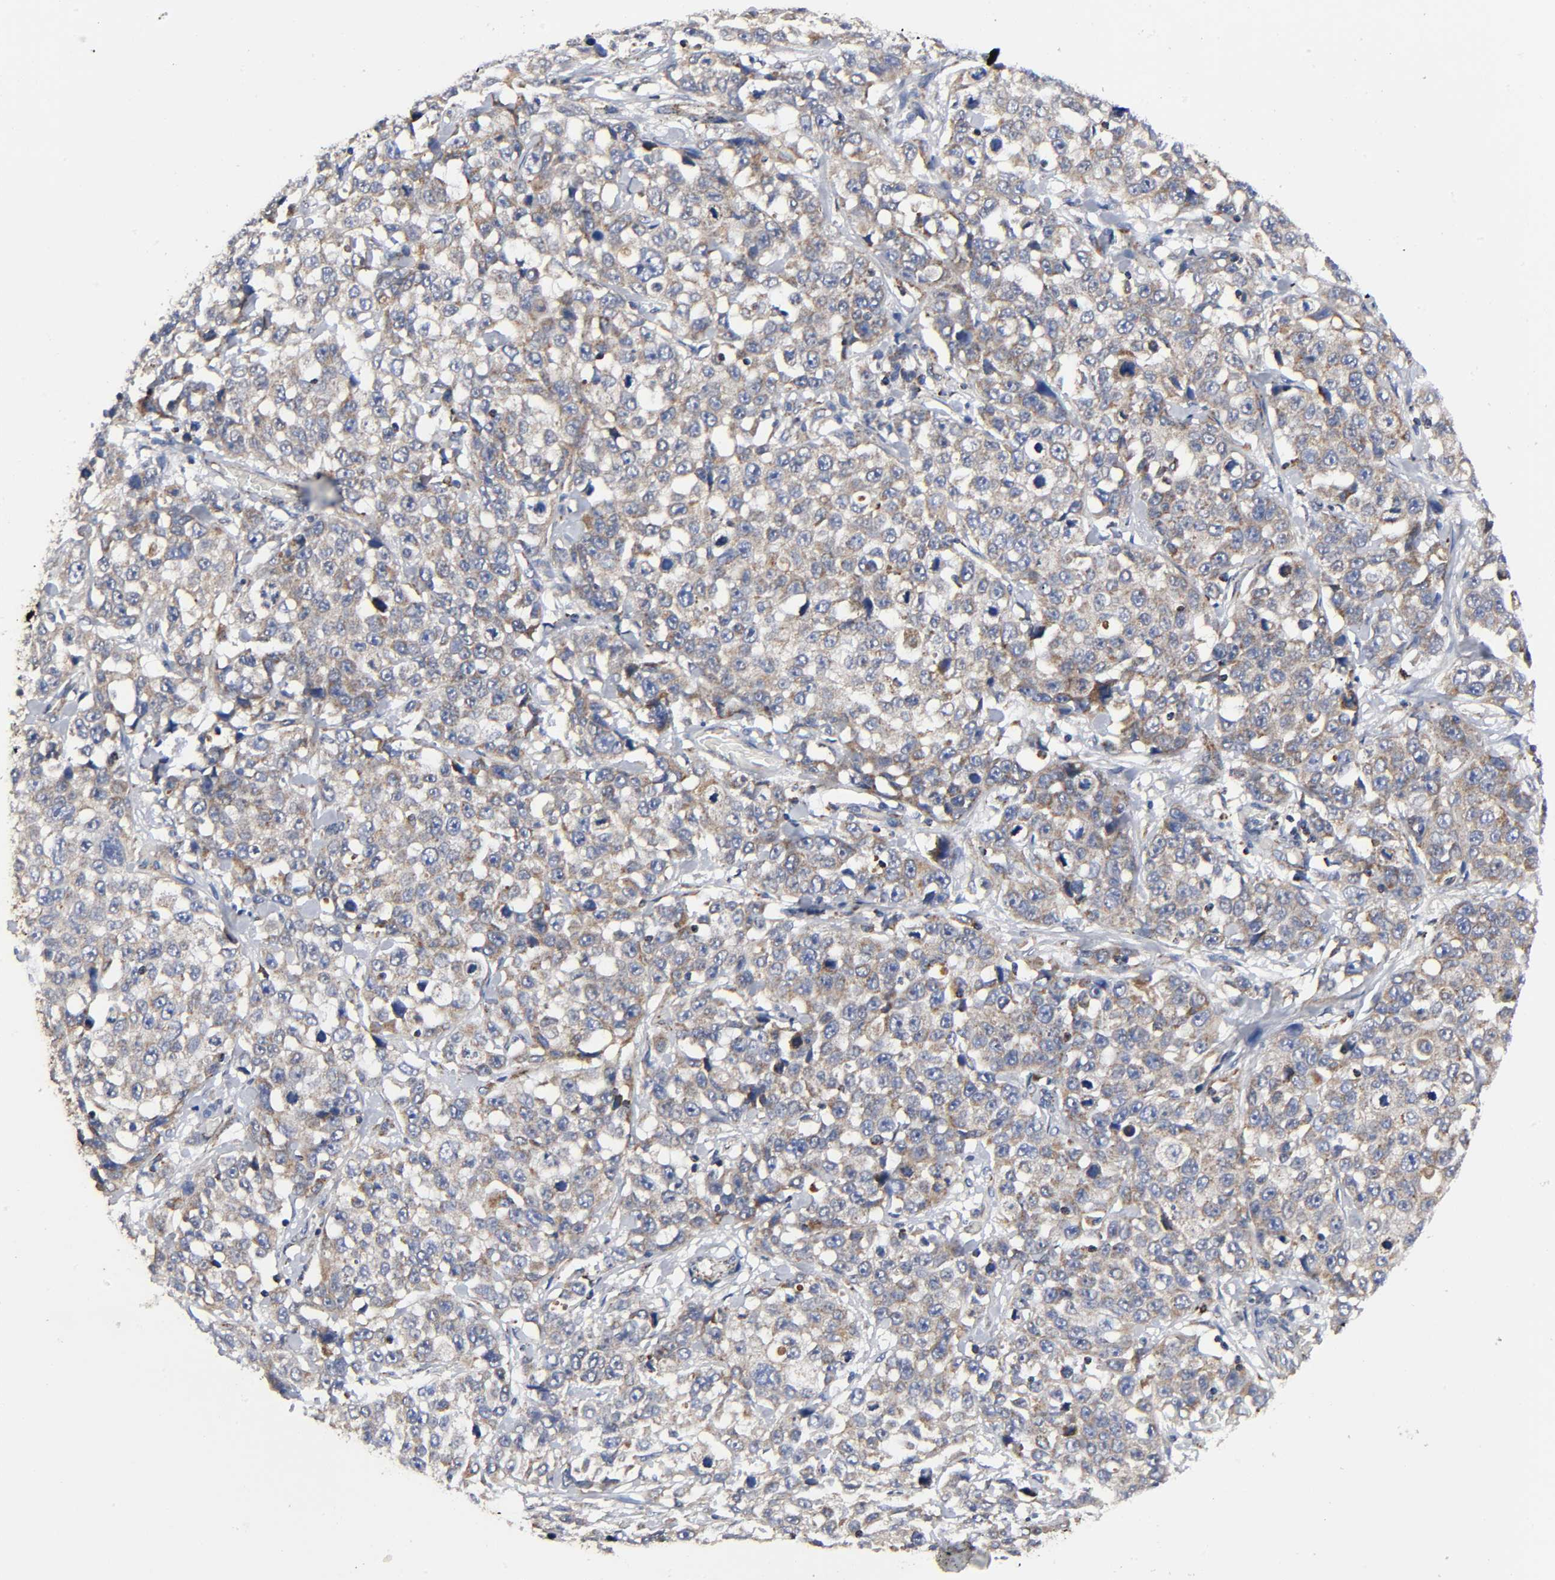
{"staining": {"intensity": "weak", "quantity": "25%-75%", "location": "cytoplasmic/membranous"}, "tissue": "stomach cancer", "cell_type": "Tumor cells", "image_type": "cancer", "snomed": [{"axis": "morphology", "description": "Normal tissue, NOS"}, {"axis": "morphology", "description": "Adenocarcinoma, NOS"}, {"axis": "topography", "description": "Stomach"}], "caption": "High-magnification brightfield microscopy of adenocarcinoma (stomach) stained with DAB (3,3'-diaminobenzidine) (brown) and counterstained with hematoxylin (blue). tumor cells exhibit weak cytoplasmic/membranous positivity is seen in about25%-75% of cells.", "gene": "AOPEP", "patient": {"sex": "male", "age": 48}}